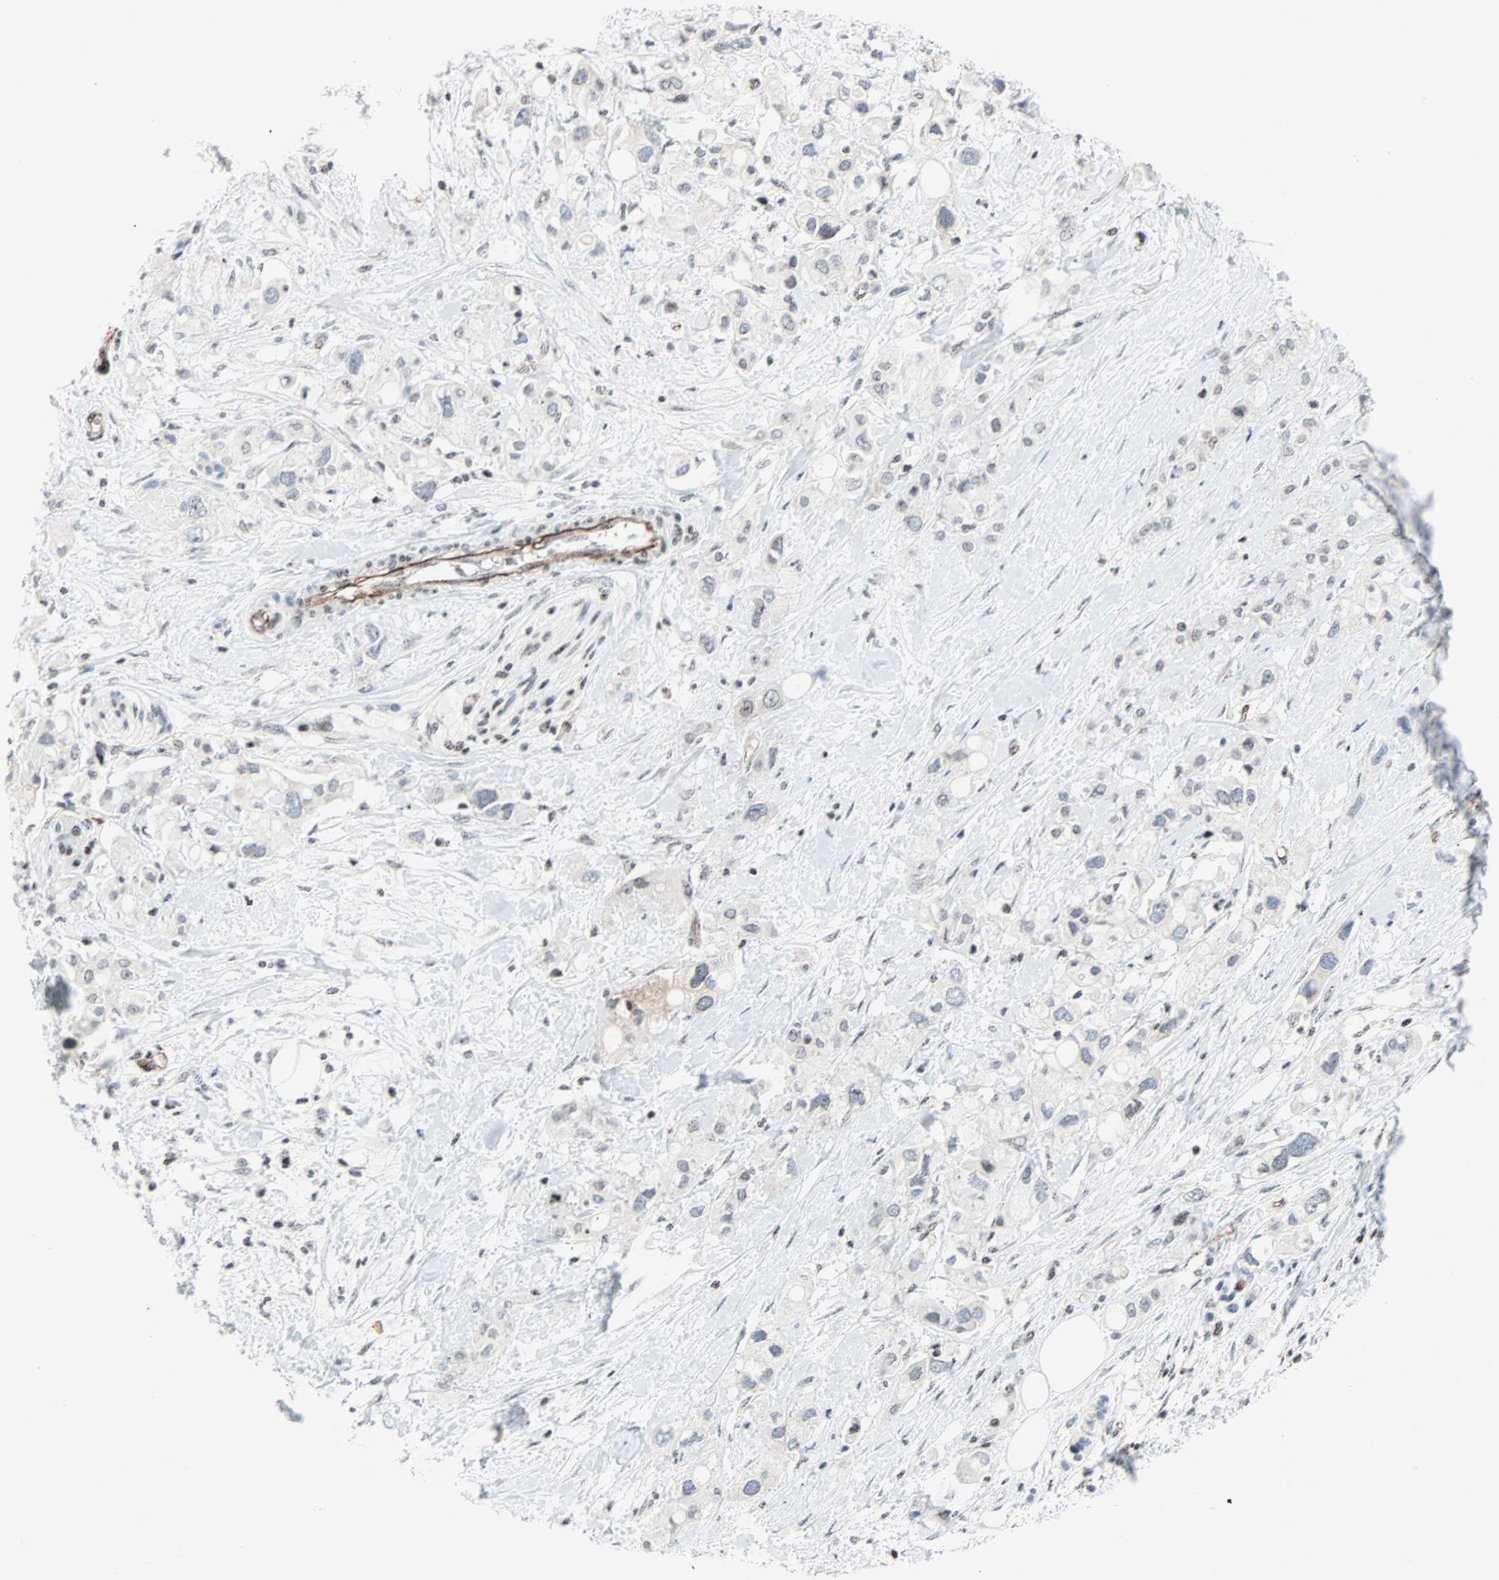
{"staining": {"intensity": "weak", "quantity": ">75%", "location": "nuclear"}, "tissue": "pancreatic cancer", "cell_type": "Tumor cells", "image_type": "cancer", "snomed": [{"axis": "morphology", "description": "Adenocarcinoma, NOS"}, {"axis": "topography", "description": "Pancreas"}], "caption": "Immunohistochemistry (IHC) micrograph of neoplastic tissue: adenocarcinoma (pancreatic) stained using immunohistochemistry shows low levels of weak protein expression localized specifically in the nuclear of tumor cells, appearing as a nuclear brown color.", "gene": "CENPA", "patient": {"sex": "female", "age": 56}}